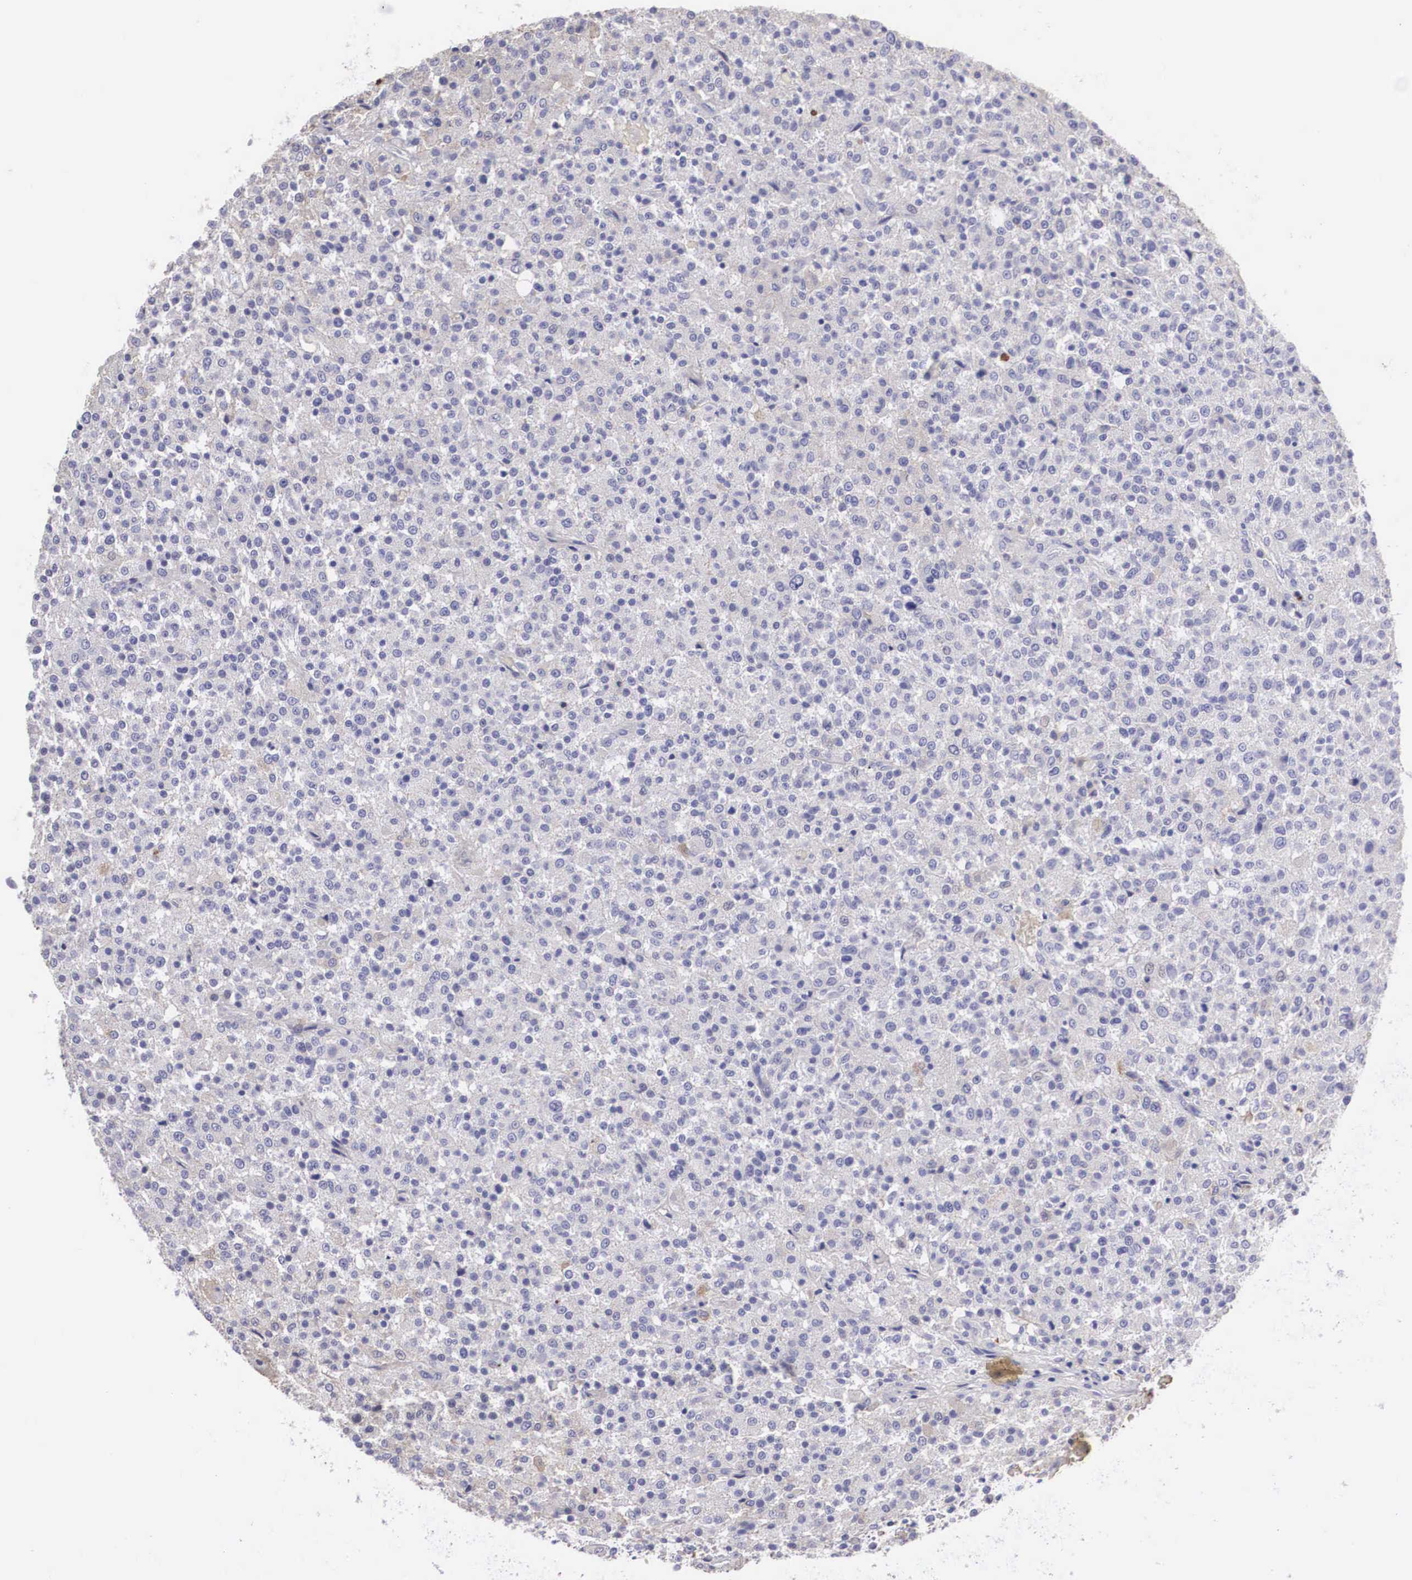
{"staining": {"intensity": "negative", "quantity": "none", "location": "none"}, "tissue": "testis cancer", "cell_type": "Tumor cells", "image_type": "cancer", "snomed": [{"axis": "morphology", "description": "Seminoma, NOS"}, {"axis": "topography", "description": "Testis"}], "caption": "Immunohistochemistry image of neoplastic tissue: human testis cancer (seminoma) stained with DAB exhibits no significant protein positivity in tumor cells.", "gene": "CLU", "patient": {"sex": "male", "age": 59}}